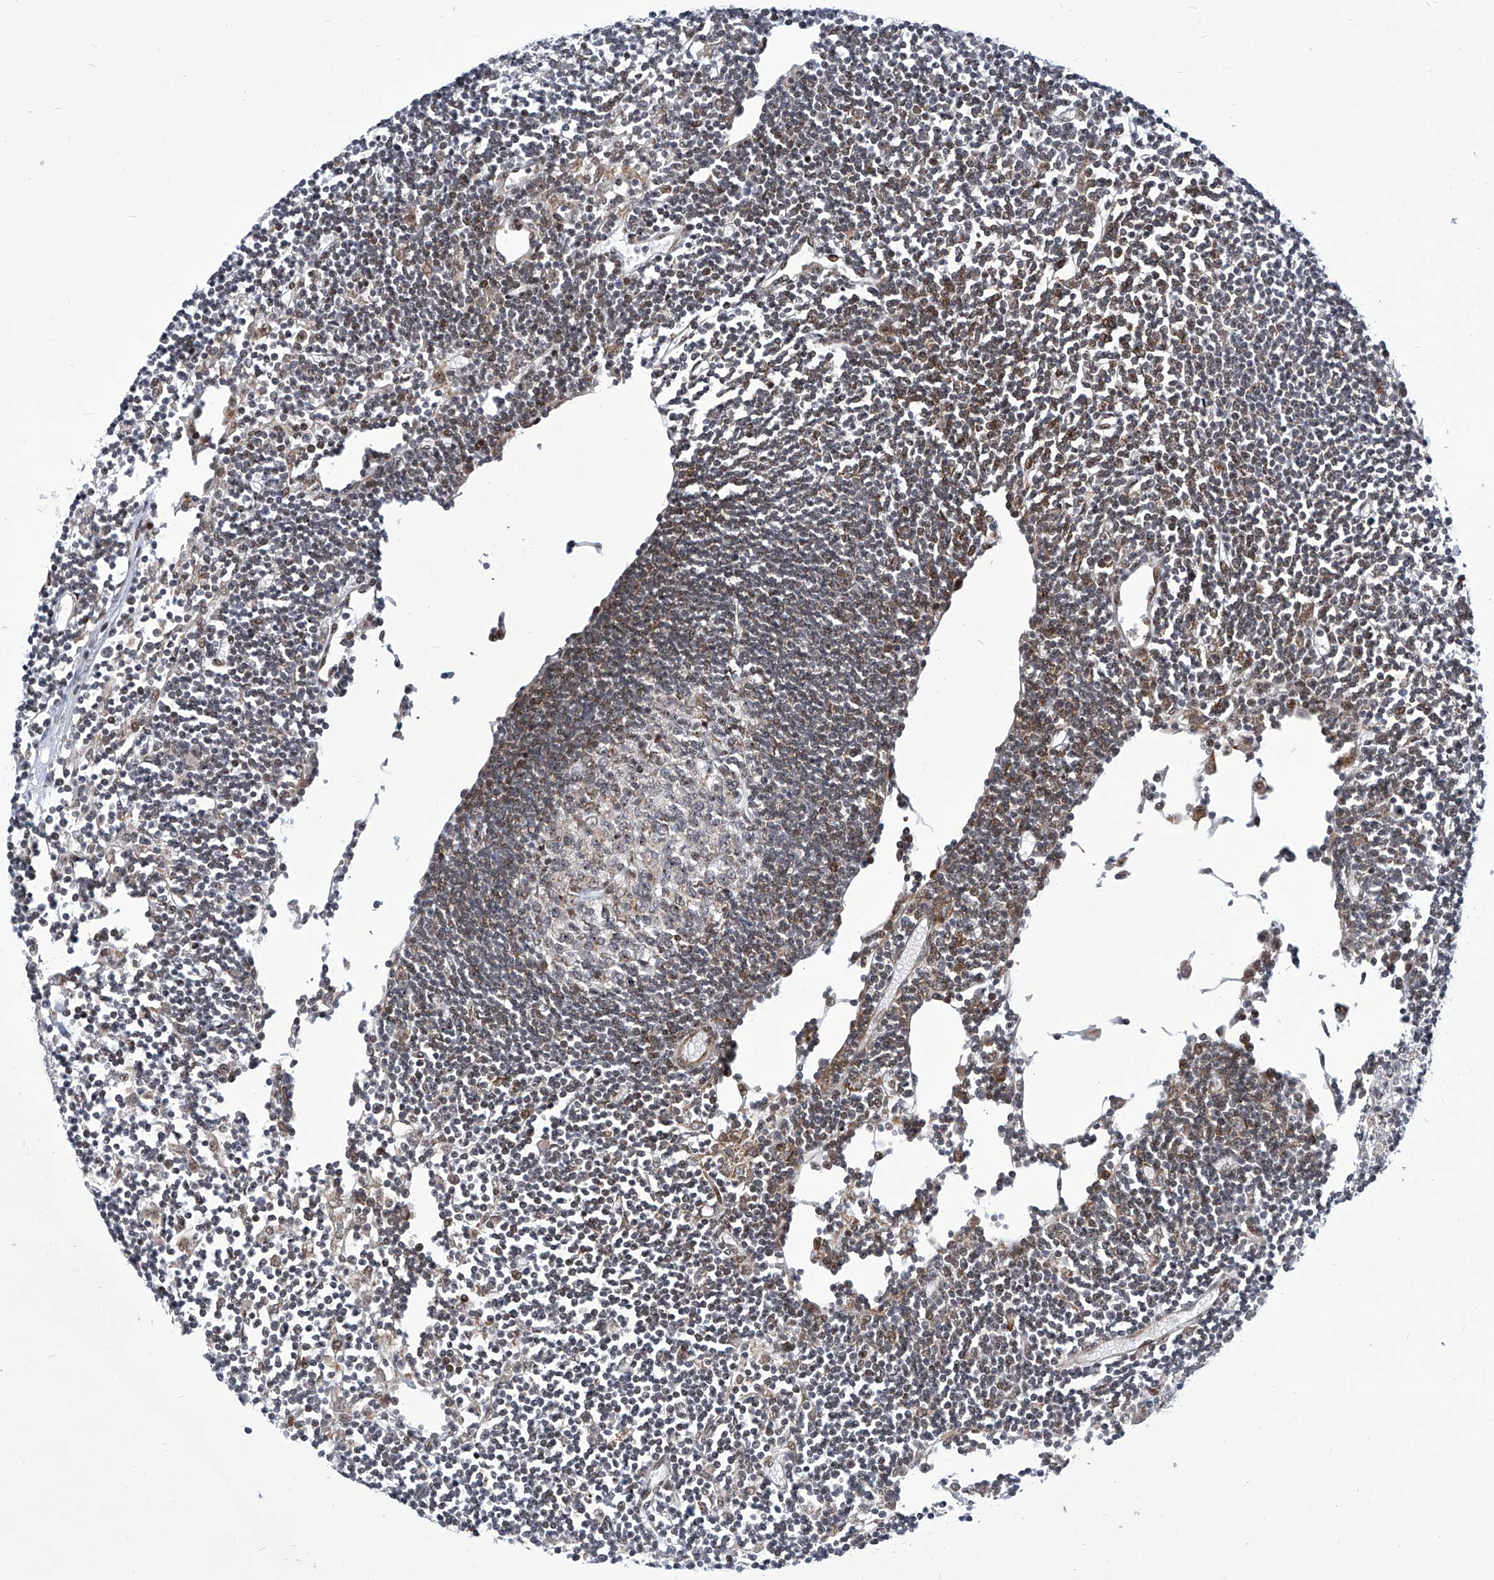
{"staining": {"intensity": "negative", "quantity": "none", "location": "none"}, "tissue": "lymph node", "cell_type": "Germinal center cells", "image_type": "normal", "snomed": [{"axis": "morphology", "description": "Normal tissue, NOS"}, {"axis": "topography", "description": "Lymph node"}], "caption": "DAB (3,3'-diaminobenzidine) immunohistochemical staining of unremarkable lymph node demonstrates no significant positivity in germinal center cells. (DAB IHC, high magnification).", "gene": "CEP290", "patient": {"sex": "female", "age": 11}}